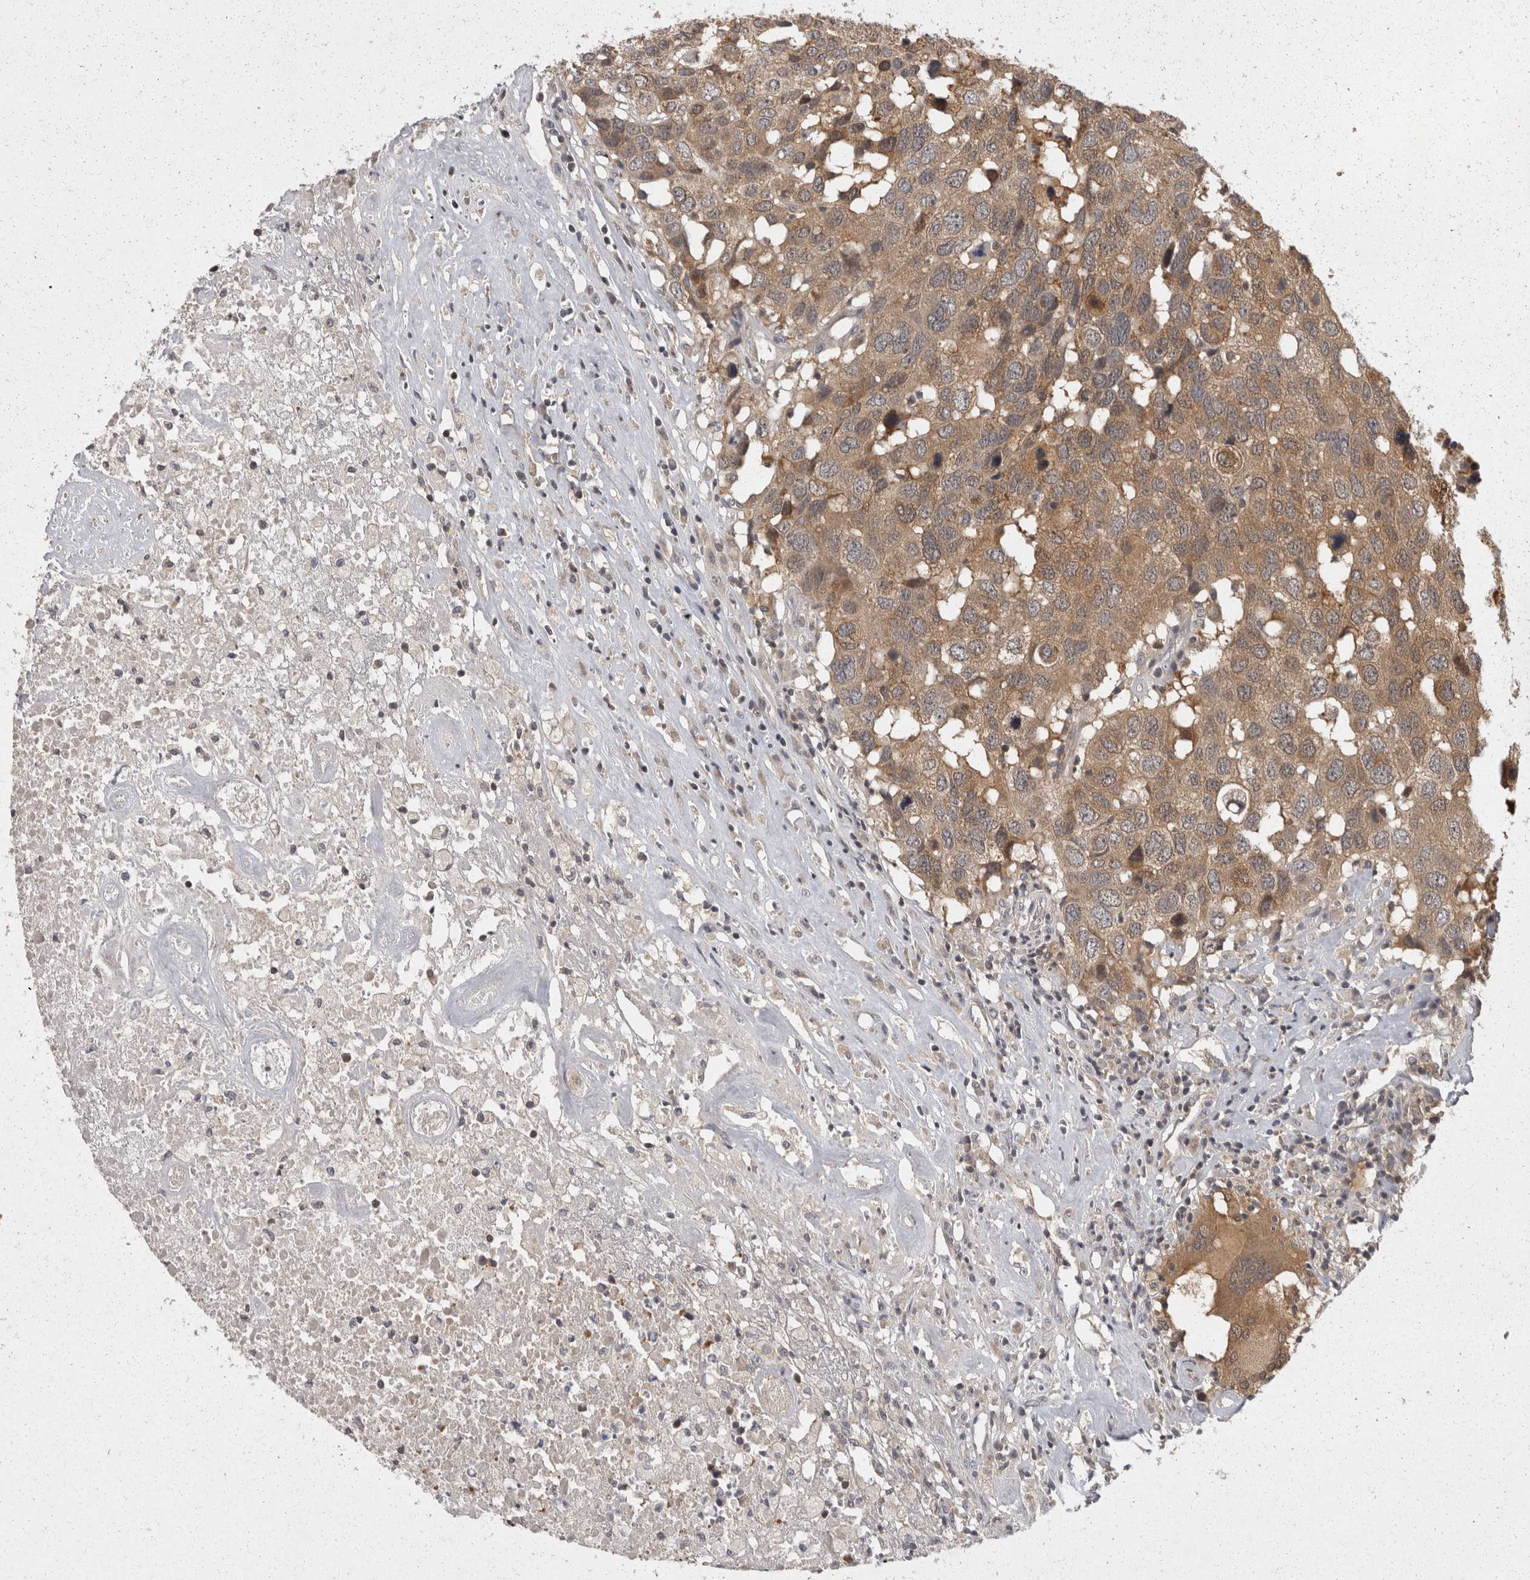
{"staining": {"intensity": "moderate", "quantity": ">75%", "location": "cytoplasmic/membranous"}, "tissue": "head and neck cancer", "cell_type": "Tumor cells", "image_type": "cancer", "snomed": [{"axis": "morphology", "description": "Squamous cell carcinoma, NOS"}, {"axis": "topography", "description": "Head-Neck"}], "caption": "Protein staining of head and neck squamous cell carcinoma tissue reveals moderate cytoplasmic/membranous positivity in about >75% of tumor cells.", "gene": "ACAT2", "patient": {"sex": "male", "age": 66}}